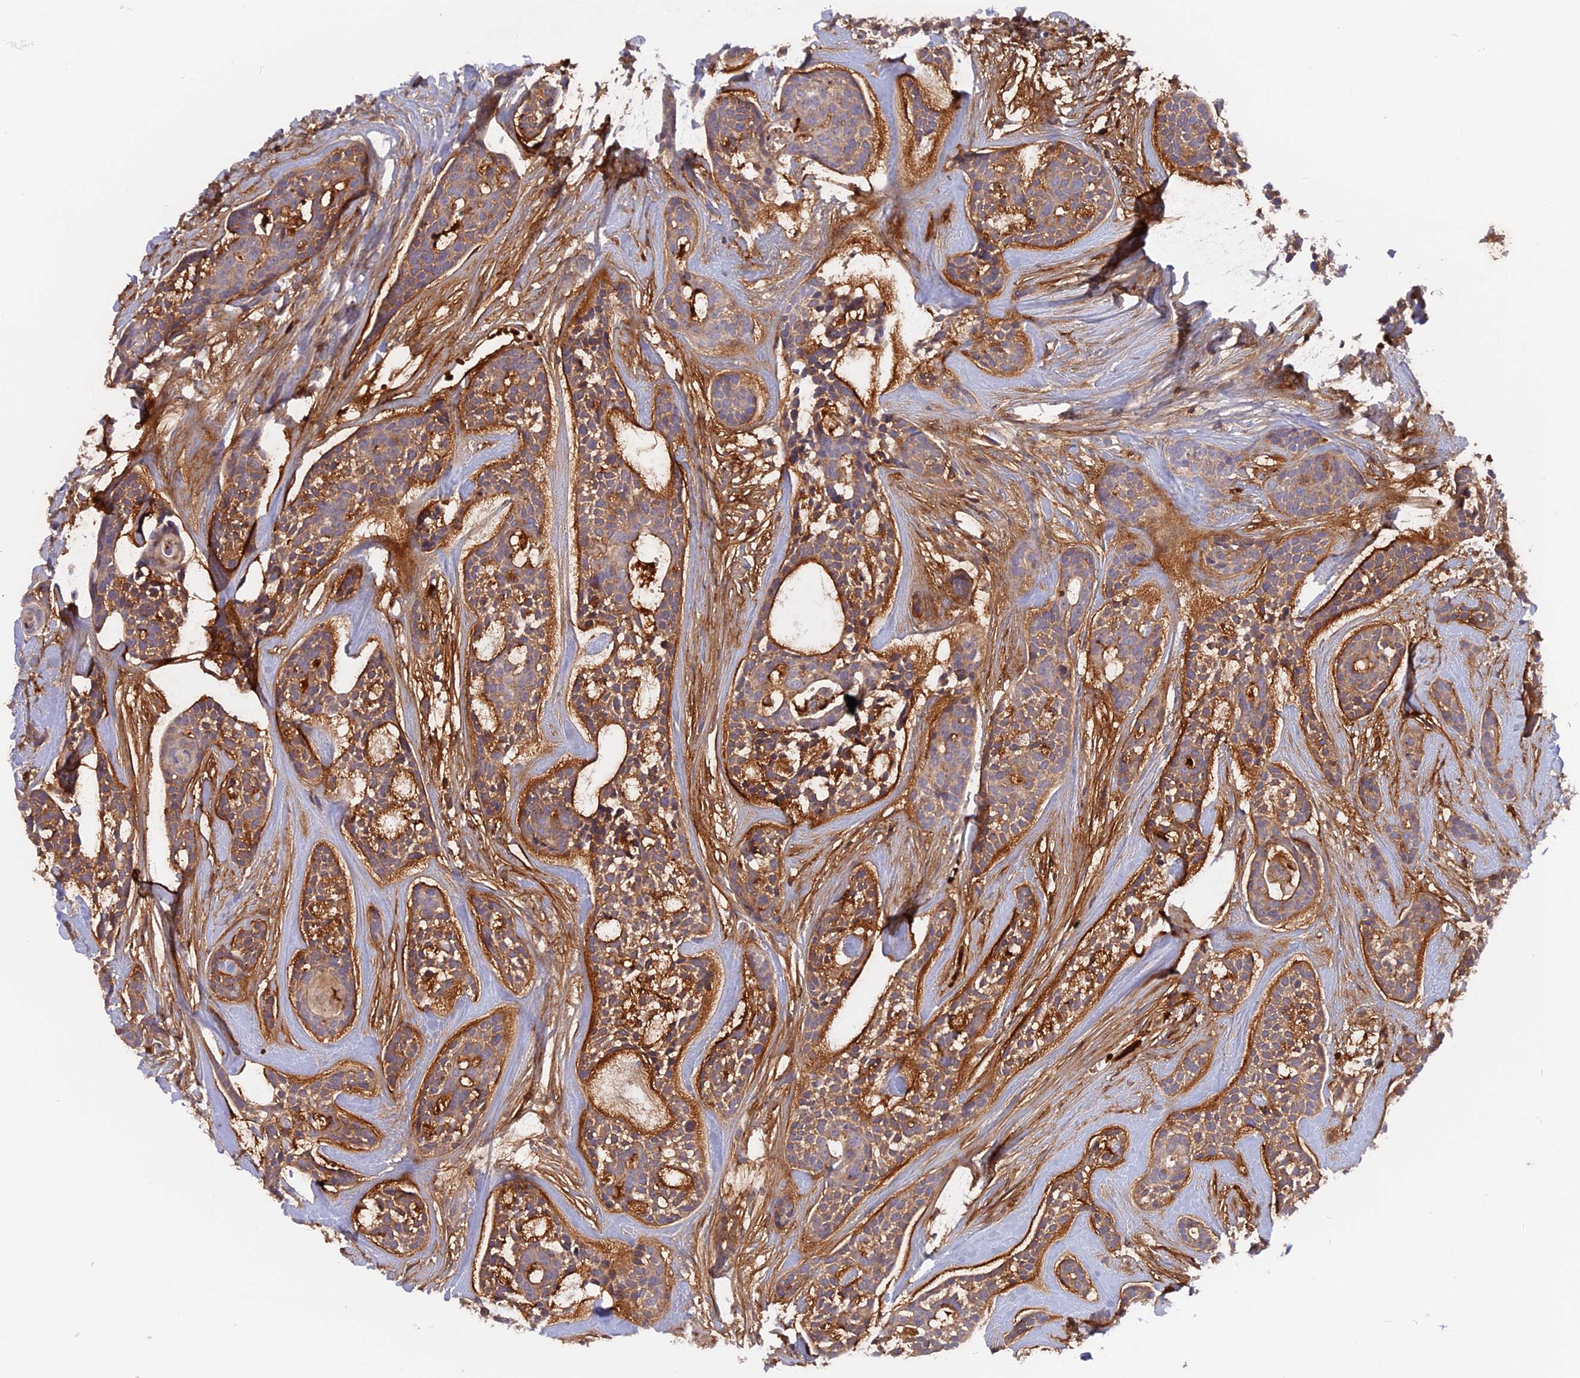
{"staining": {"intensity": "moderate", "quantity": ">75%", "location": "cytoplasmic/membranous"}, "tissue": "head and neck cancer", "cell_type": "Tumor cells", "image_type": "cancer", "snomed": [{"axis": "morphology", "description": "Adenocarcinoma, NOS"}, {"axis": "topography", "description": "Subcutis"}, {"axis": "topography", "description": "Head-Neck"}], "caption": "Immunohistochemistry (IHC) micrograph of adenocarcinoma (head and neck) stained for a protein (brown), which reveals medium levels of moderate cytoplasmic/membranous staining in about >75% of tumor cells.", "gene": "CPNE7", "patient": {"sex": "female", "age": 73}}